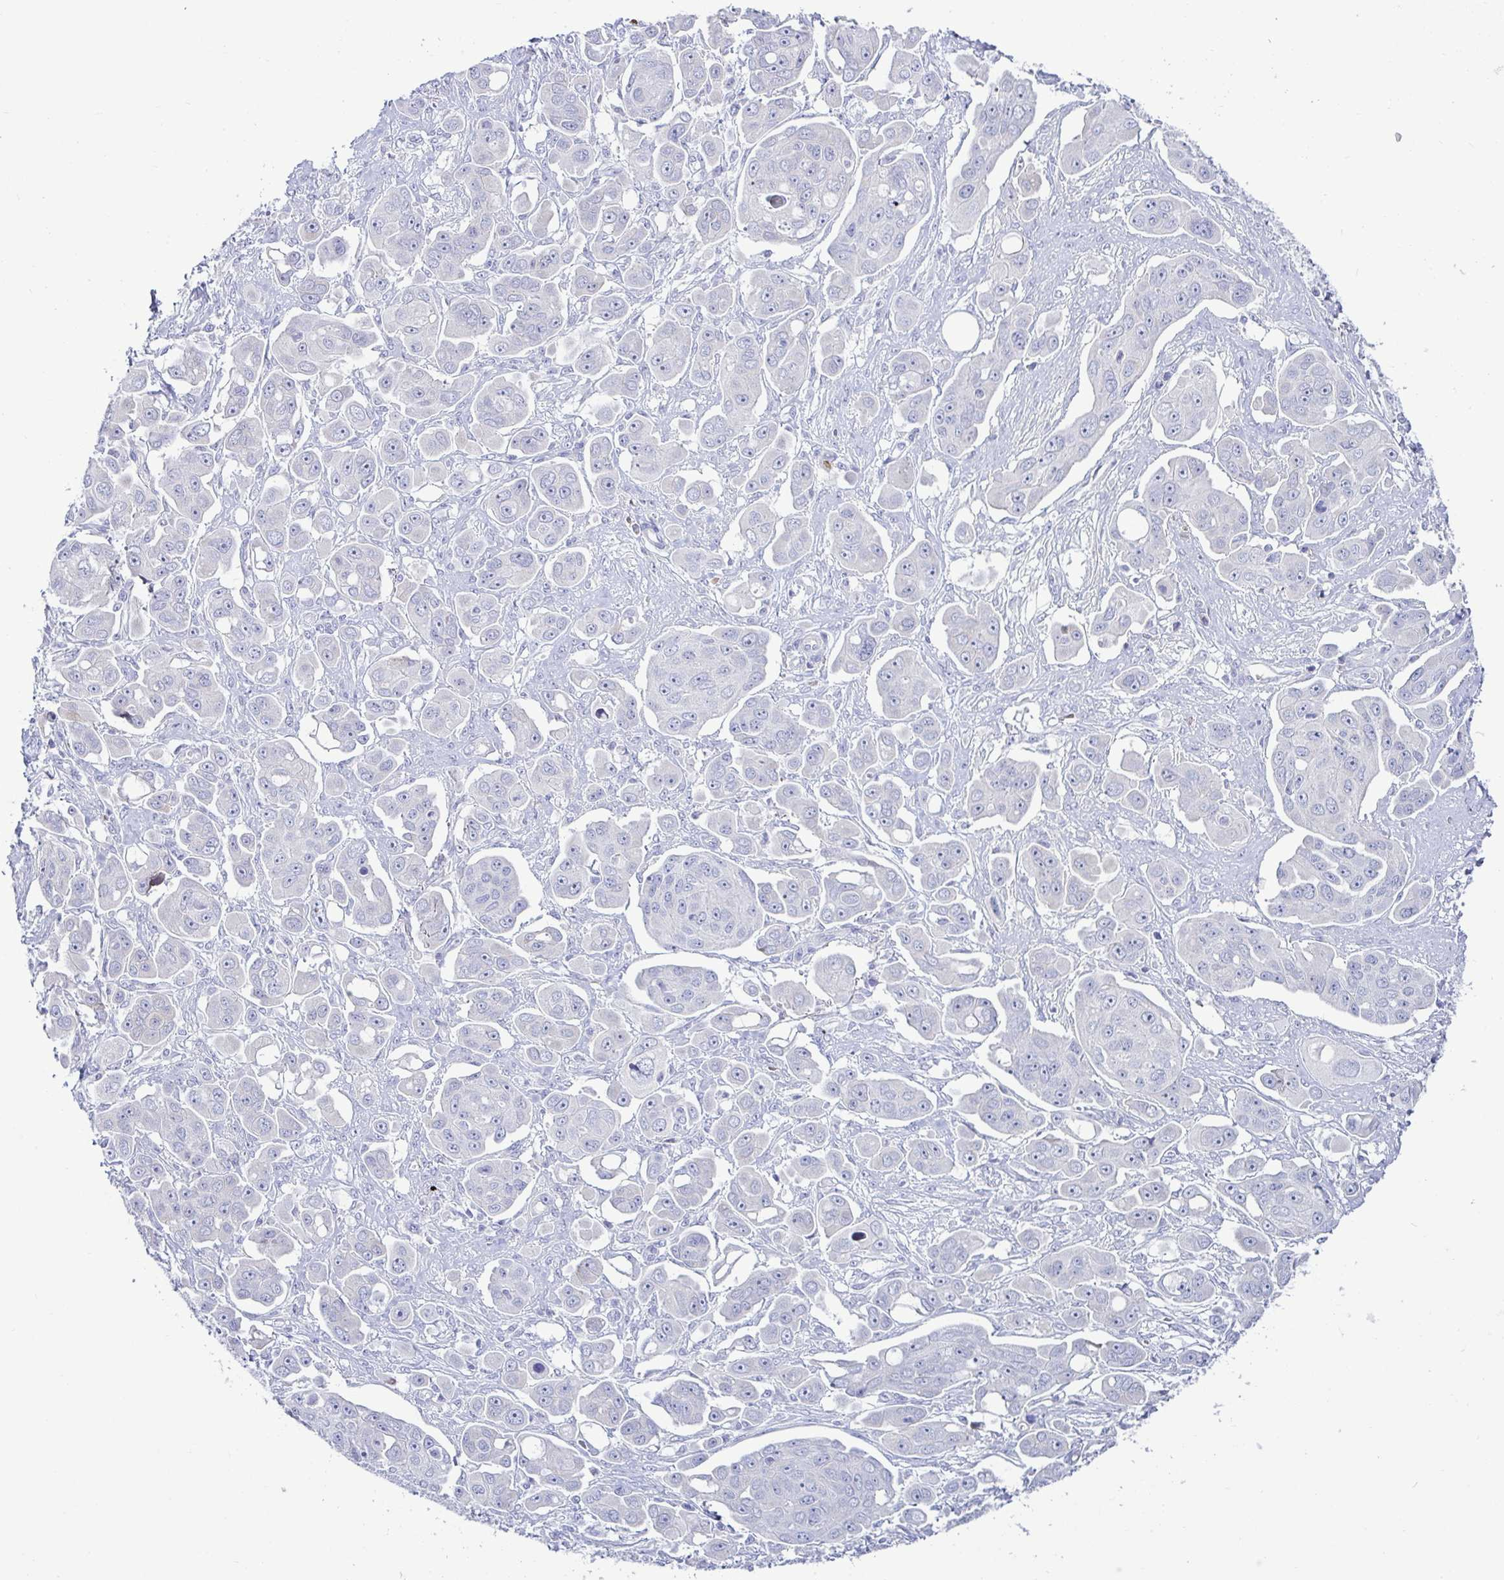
{"staining": {"intensity": "negative", "quantity": "none", "location": "none"}, "tissue": "ovarian cancer", "cell_type": "Tumor cells", "image_type": "cancer", "snomed": [{"axis": "morphology", "description": "Carcinoma, endometroid"}, {"axis": "topography", "description": "Ovary"}], "caption": "IHC image of ovarian endometroid carcinoma stained for a protein (brown), which shows no expression in tumor cells.", "gene": "TFPI2", "patient": {"sex": "female", "age": 70}}